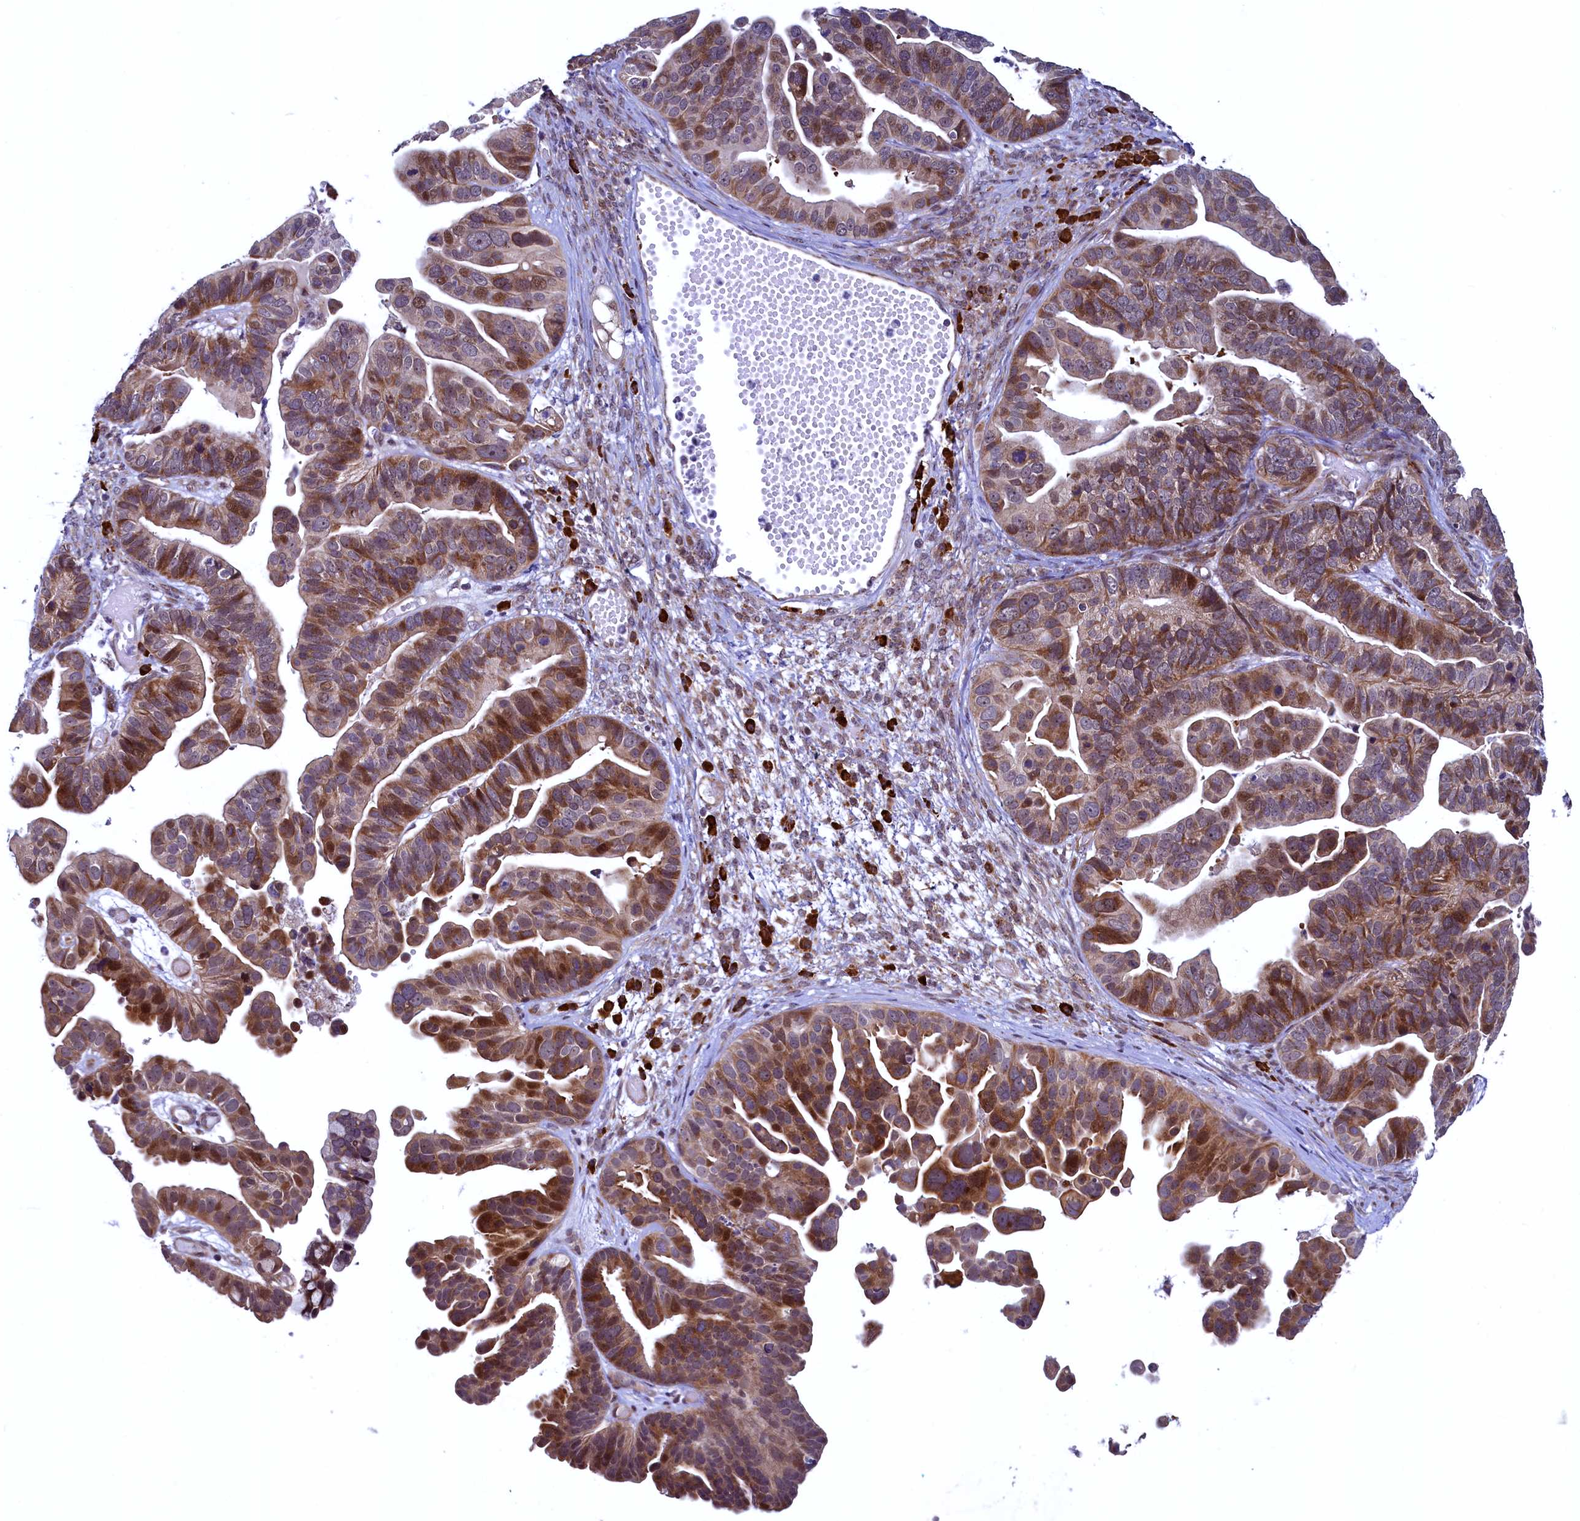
{"staining": {"intensity": "moderate", "quantity": "25%-75%", "location": "cytoplasmic/membranous,nuclear"}, "tissue": "ovarian cancer", "cell_type": "Tumor cells", "image_type": "cancer", "snomed": [{"axis": "morphology", "description": "Cystadenocarcinoma, serous, NOS"}, {"axis": "topography", "description": "Ovary"}], "caption": "DAB (3,3'-diaminobenzidine) immunohistochemical staining of human ovarian cancer displays moderate cytoplasmic/membranous and nuclear protein expression in approximately 25%-75% of tumor cells. Using DAB (3,3'-diaminobenzidine) (brown) and hematoxylin (blue) stains, captured at high magnification using brightfield microscopy.", "gene": "RBFA", "patient": {"sex": "female", "age": 56}}